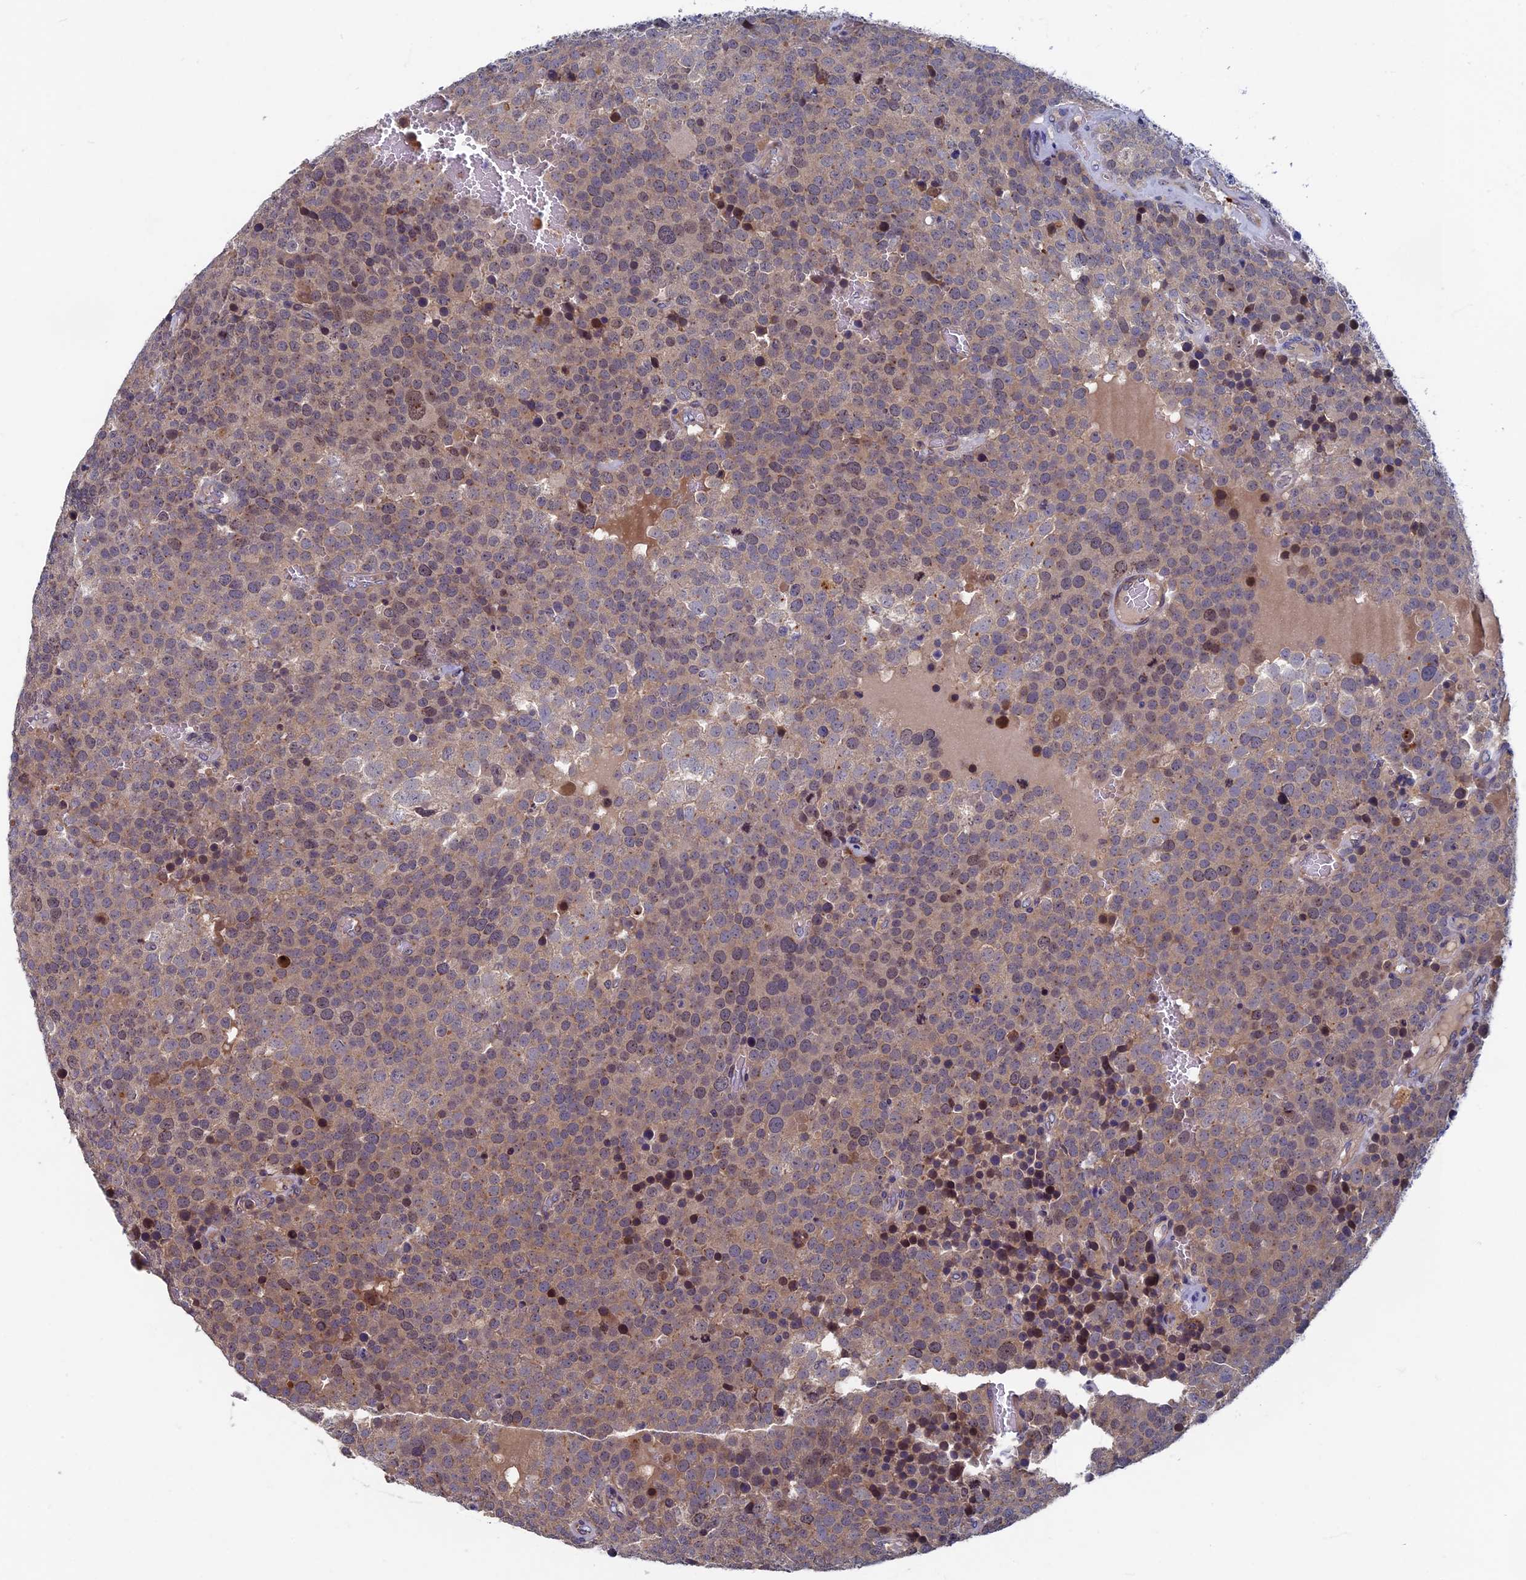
{"staining": {"intensity": "weak", "quantity": "25%-75%", "location": "cytoplasmic/membranous,nuclear"}, "tissue": "testis cancer", "cell_type": "Tumor cells", "image_type": "cancer", "snomed": [{"axis": "morphology", "description": "Seminoma, NOS"}, {"axis": "topography", "description": "Testis"}], "caption": "Protein staining of testis cancer tissue displays weak cytoplasmic/membranous and nuclear positivity in approximately 25%-75% of tumor cells.", "gene": "TNK2", "patient": {"sex": "male", "age": 71}}